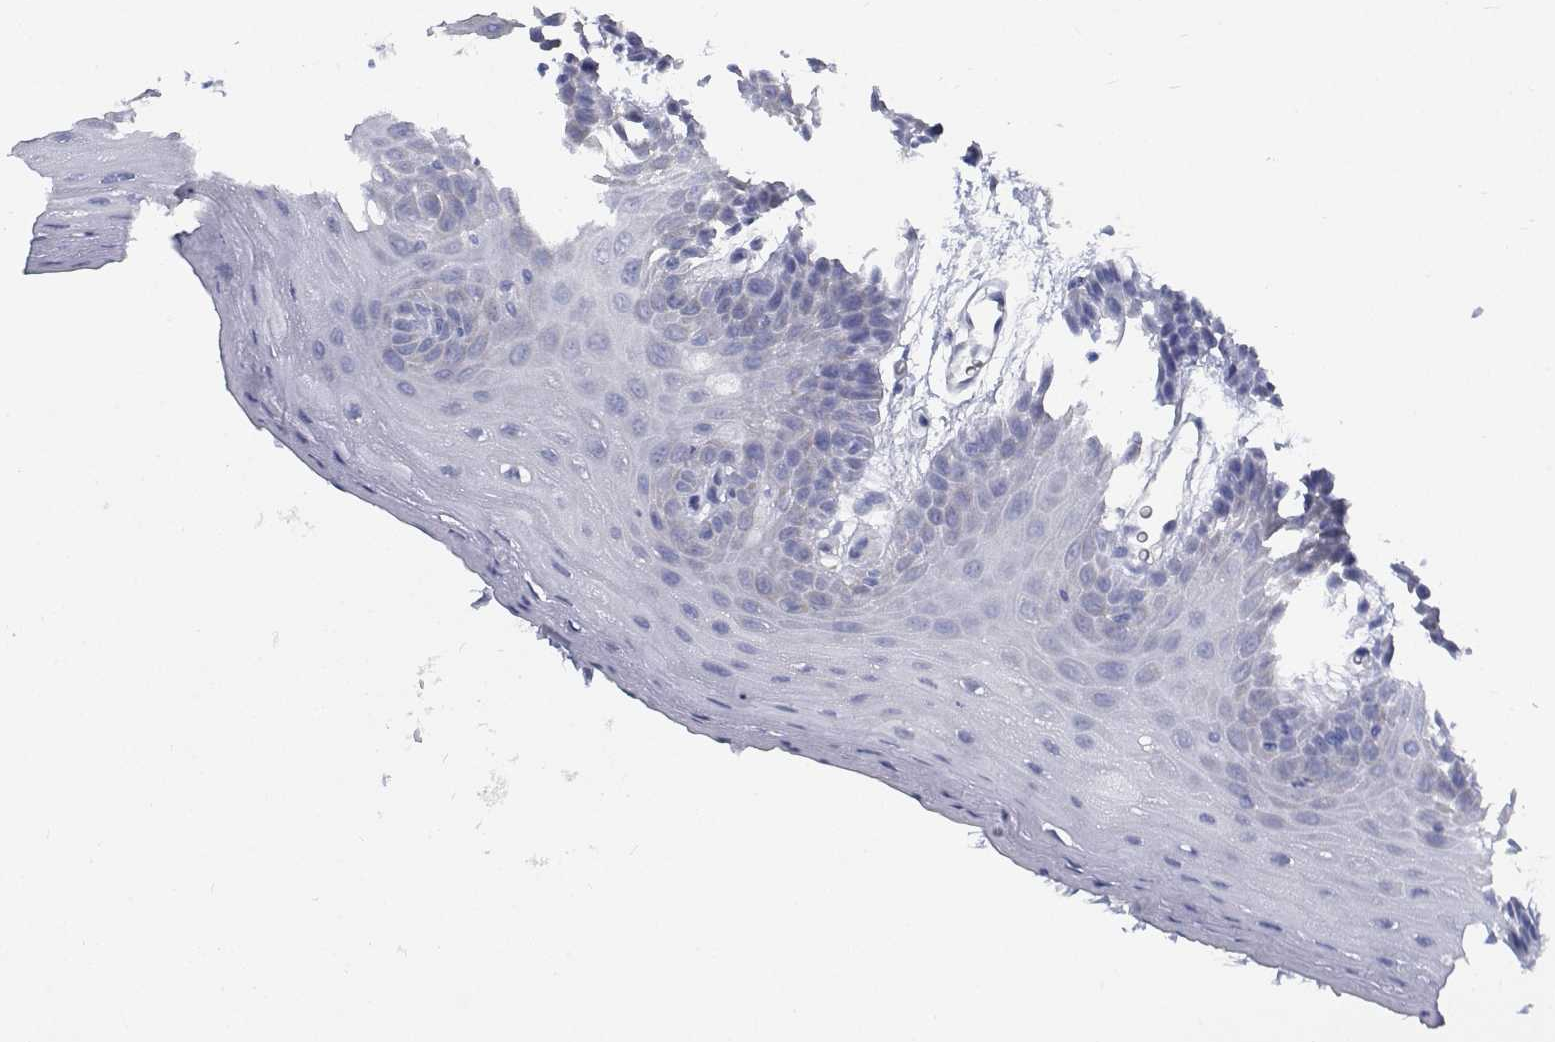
{"staining": {"intensity": "negative", "quantity": "none", "location": "none"}, "tissue": "oral mucosa", "cell_type": "Squamous epithelial cells", "image_type": "normal", "snomed": [{"axis": "morphology", "description": "Normal tissue, NOS"}, {"axis": "morphology", "description": "Squamous cell carcinoma, NOS"}, {"axis": "topography", "description": "Oral tissue"}, {"axis": "topography", "description": "Head-Neck"}], "caption": "A high-resolution image shows immunohistochemistry staining of unremarkable oral mucosa, which demonstrates no significant expression in squamous epithelial cells.", "gene": "CDHR3", "patient": {"sex": "female", "age": 50}}